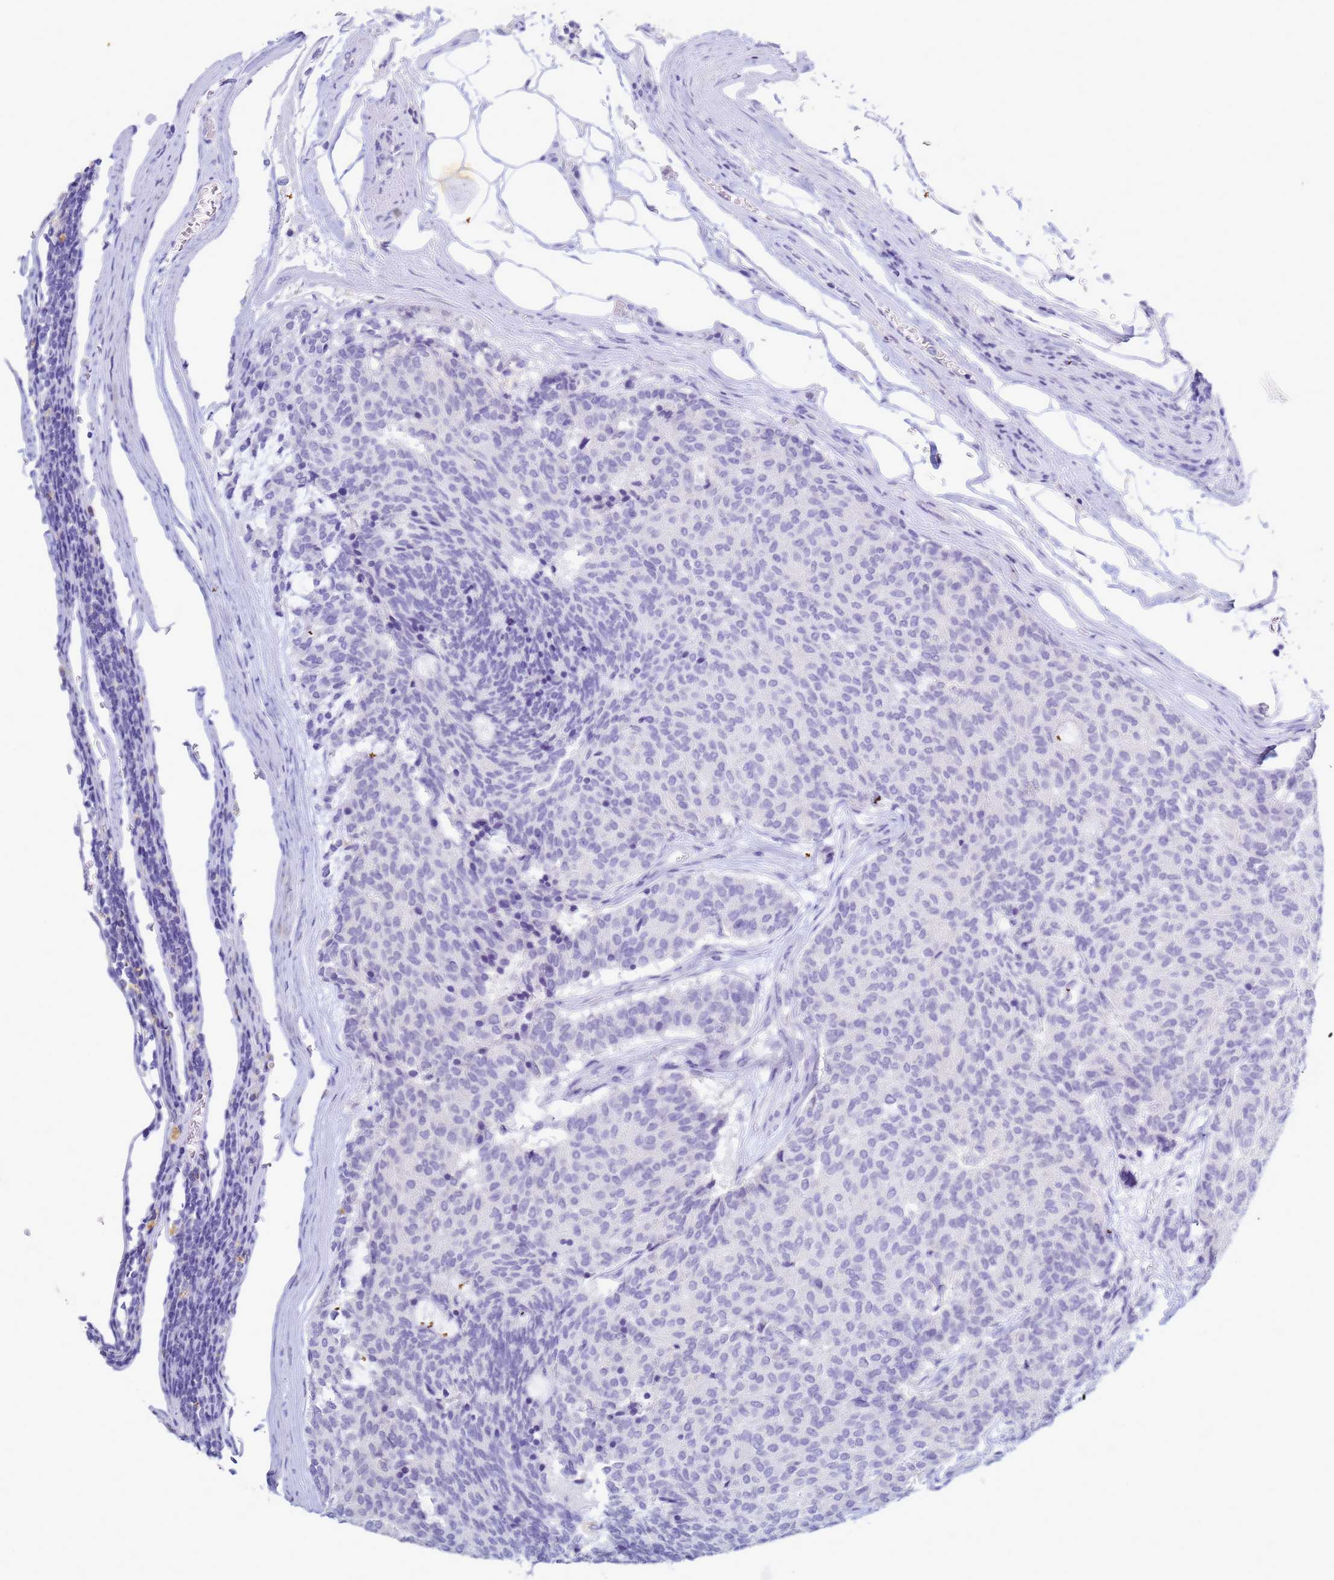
{"staining": {"intensity": "negative", "quantity": "none", "location": "none"}, "tissue": "carcinoid", "cell_type": "Tumor cells", "image_type": "cancer", "snomed": [{"axis": "morphology", "description": "Carcinoid, malignant, NOS"}, {"axis": "topography", "description": "Pancreas"}], "caption": "Tumor cells are negative for brown protein staining in carcinoid.", "gene": "B3GNT8", "patient": {"sex": "female", "age": 54}}